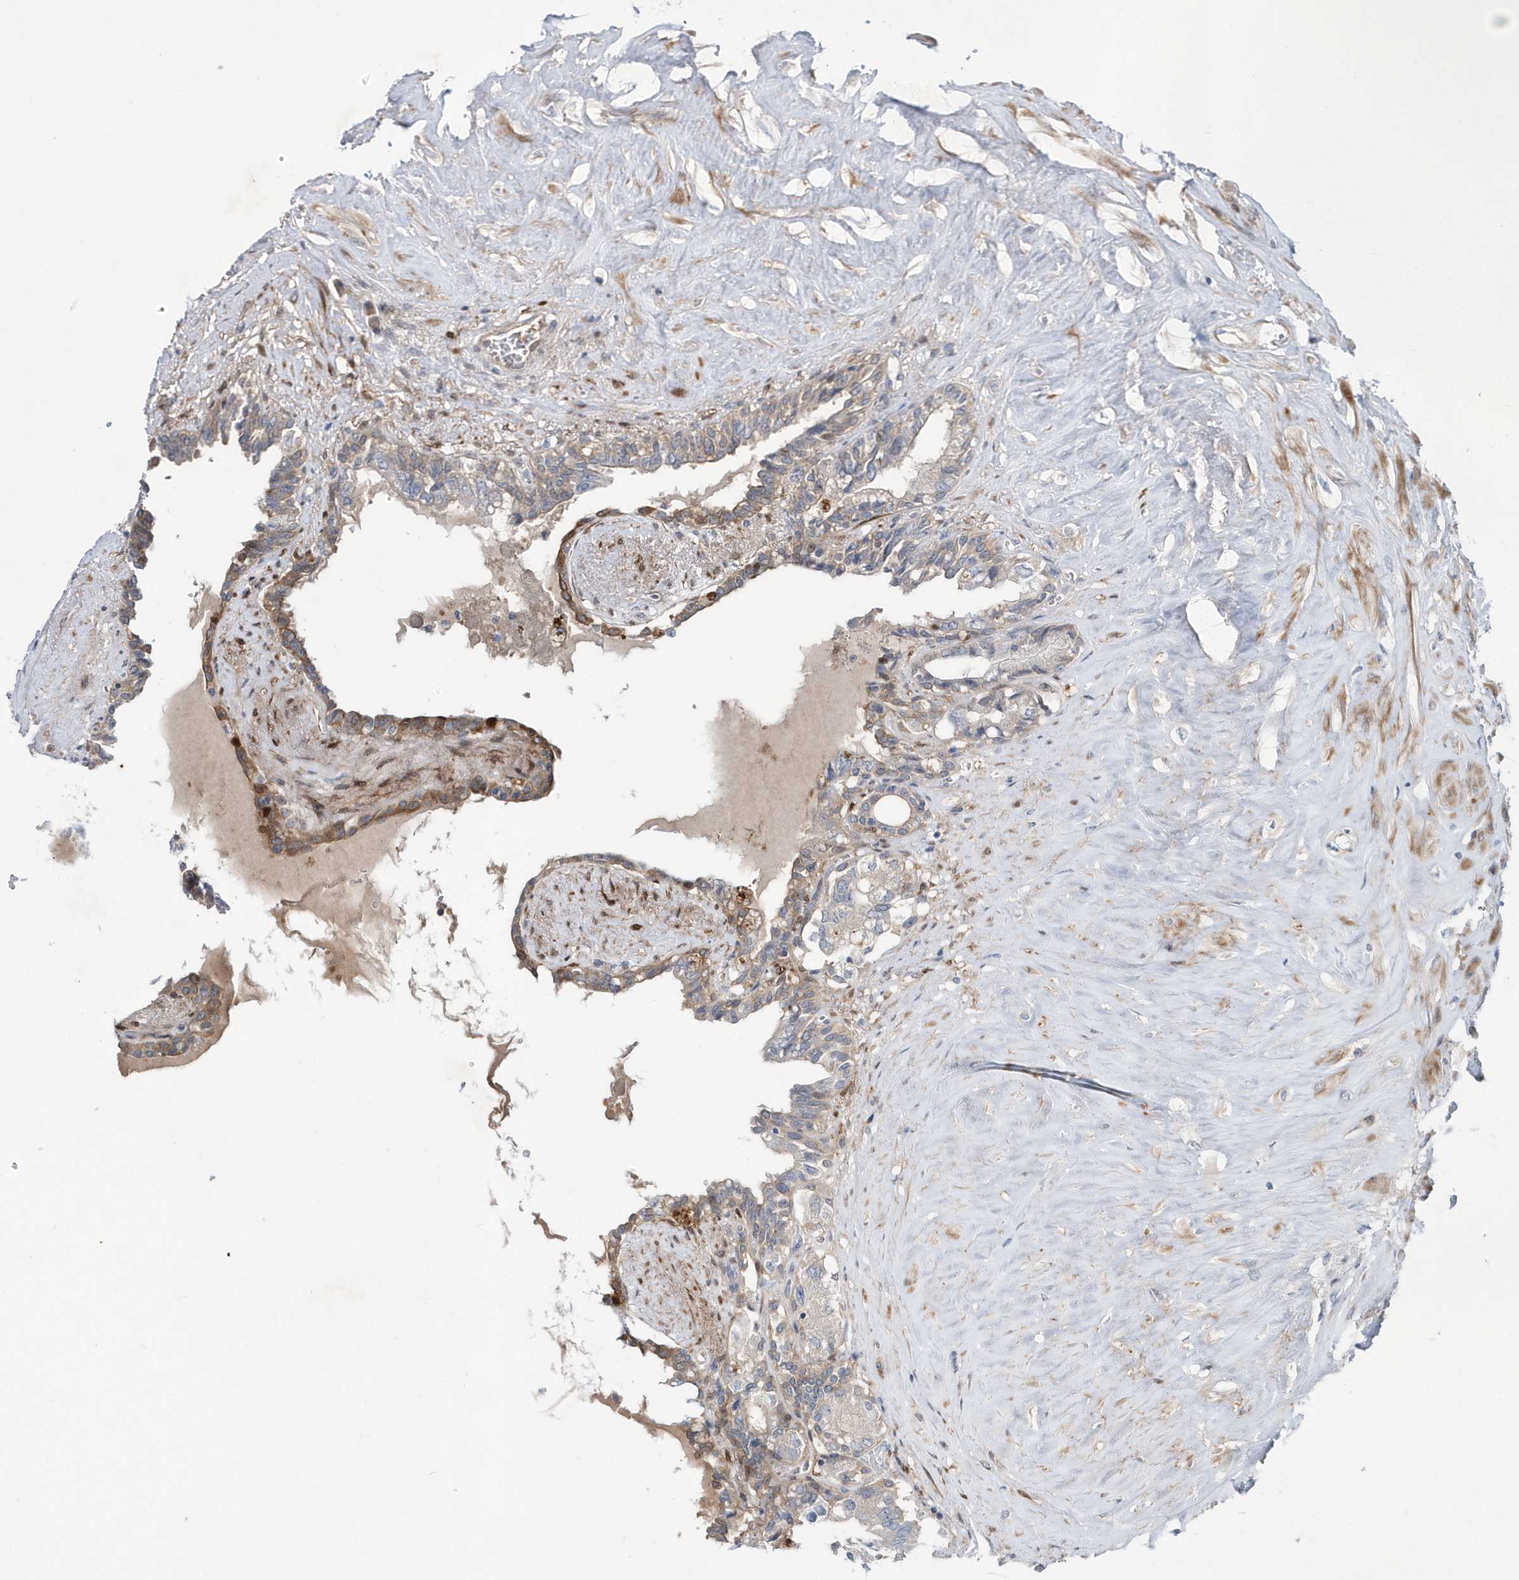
{"staining": {"intensity": "moderate", "quantity": "<25%", "location": "cytoplasmic/membranous"}, "tissue": "seminal vesicle", "cell_type": "Glandular cells", "image_type": "normal", "snomed": [{"axis": "morphology", "description": "Normal tissue, NOS"}, {"axis": "topography", "description": "Seminal veicle"}], "caption": "Seminal vesicle stained with DAB (3,3'-diaminobenzidine) immunohistochemistry reveals low levels of moderate cytoplasmic/membranous positivity in about <25% of glandular cells. (DAB IHC, brown staining for protein, blue staining for nuclei).", "gene": "DSPP", "patient": {"sex": "male", "age": 63}}